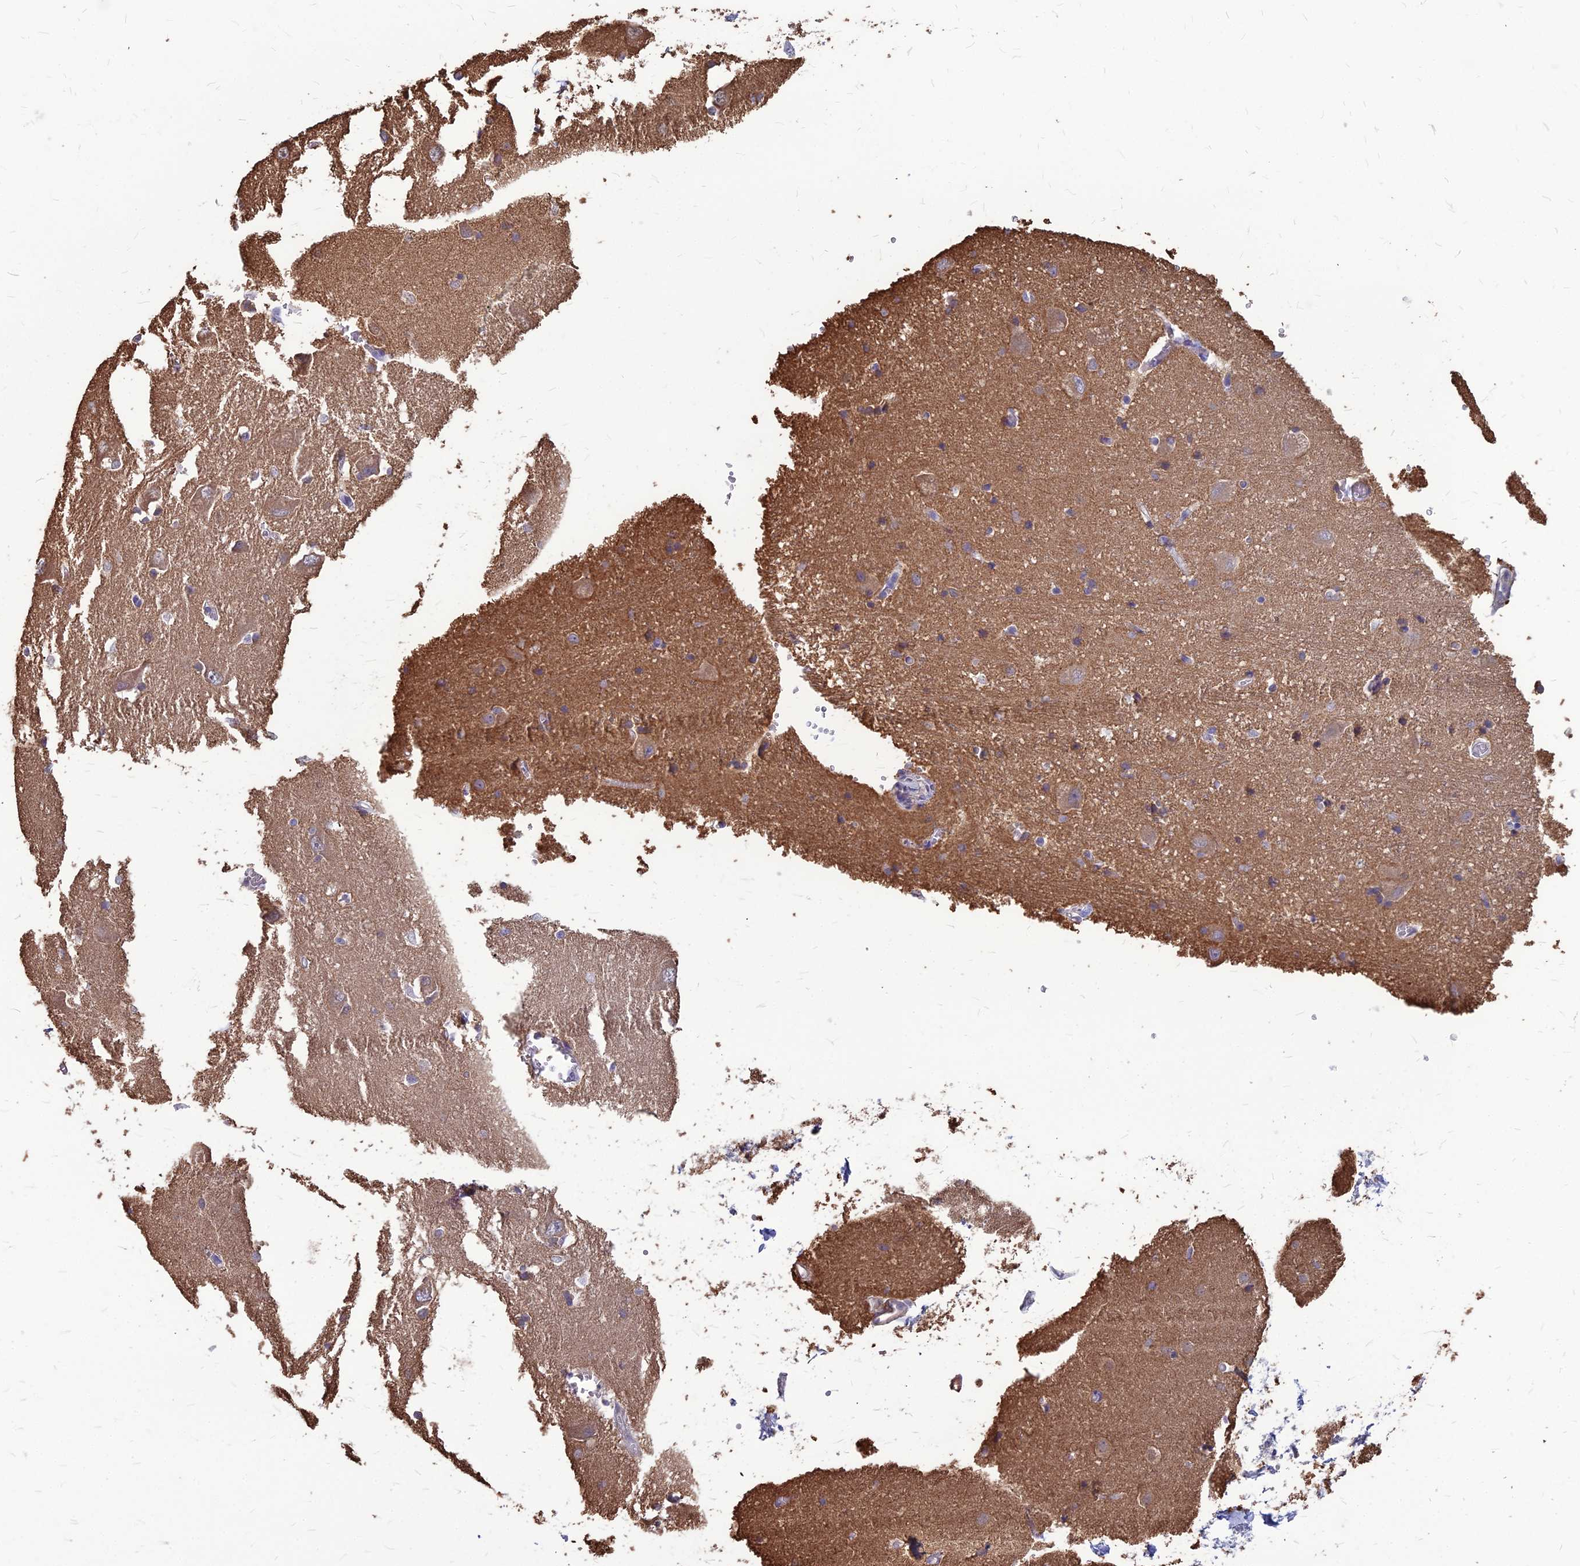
{"staining": {"intensity": "moderate", "quantity": "<25%", "location": "cytoplasmic/membranous"}, "tissue": "caudate", "cell_type": "Glial cells", "image_type": "normal", "snomed": [{"axis": "morphology", "description": "Normal tissue, NOS"}, {"axis": "topography", "description": "Lateral ventricle wall"}], "caption": "An IHC photomicrograph of normal tissue is shown. Protein staining in brown shows moderate cytoplasmic/membranous positivity in caudate within glial cells. (Brightfield microscopy of DAB IHC at high magnification).", "gene": "LSM6", "patient": {"sex": "male", "age": 37}}